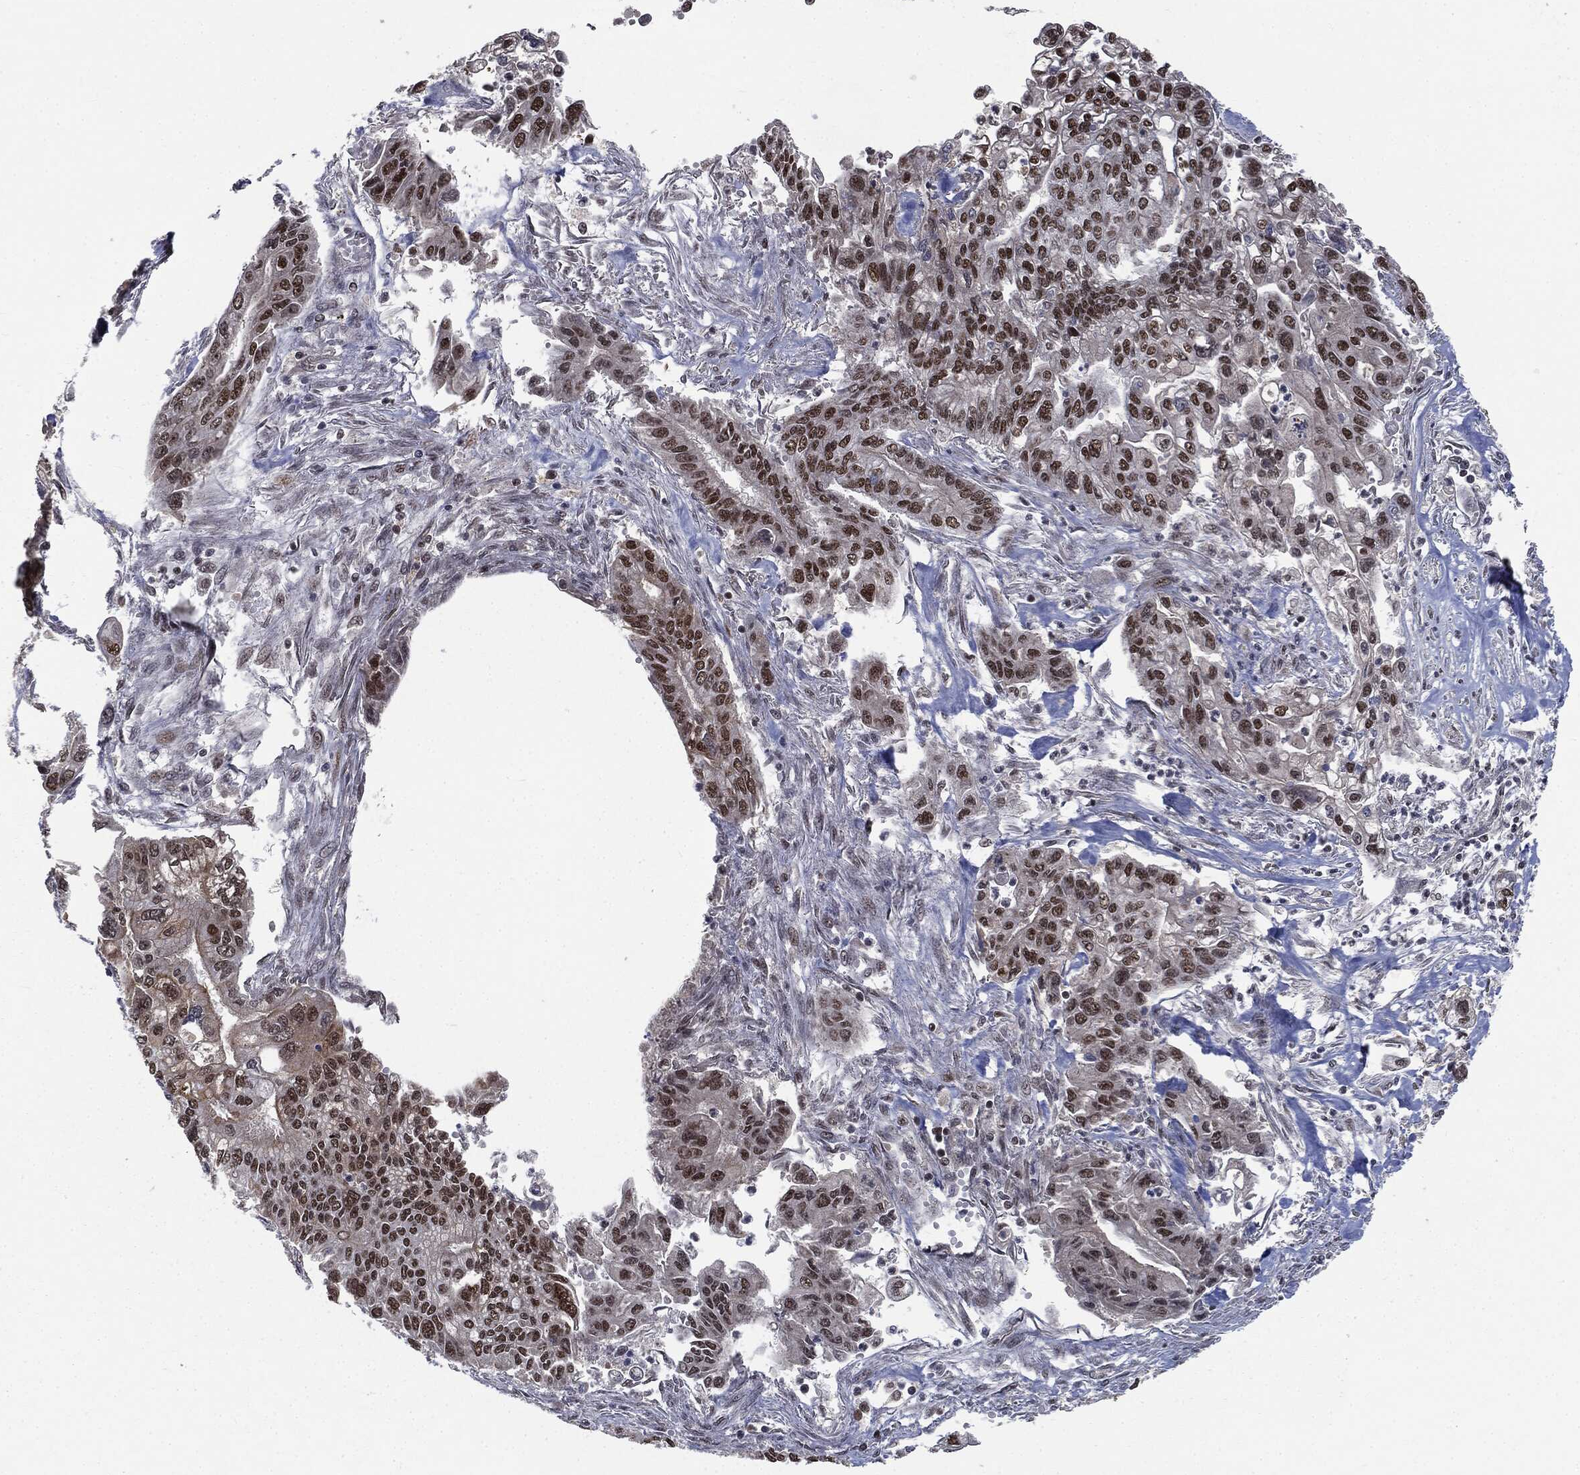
{"staining": {"intensity": "strong", "quantity": "25%-75%", "location": "nuclear"}, "tissue": "pancreatic cancer", "cell_type": "Tumor cells", "image_type": "cancer", "snomed": [{"axis": "morphology", "description": "Adenocarcinoma, NOS"}, {"axis": "topography", "description": "Pancreas"}], "caption": "Strong nuclear protein staining is seen in approximately 25%-75% of tumor cells in adenocarcinoma (pancreatic).", "gene": "DPH2", "patient": {"sex": "male", "age": 62}}